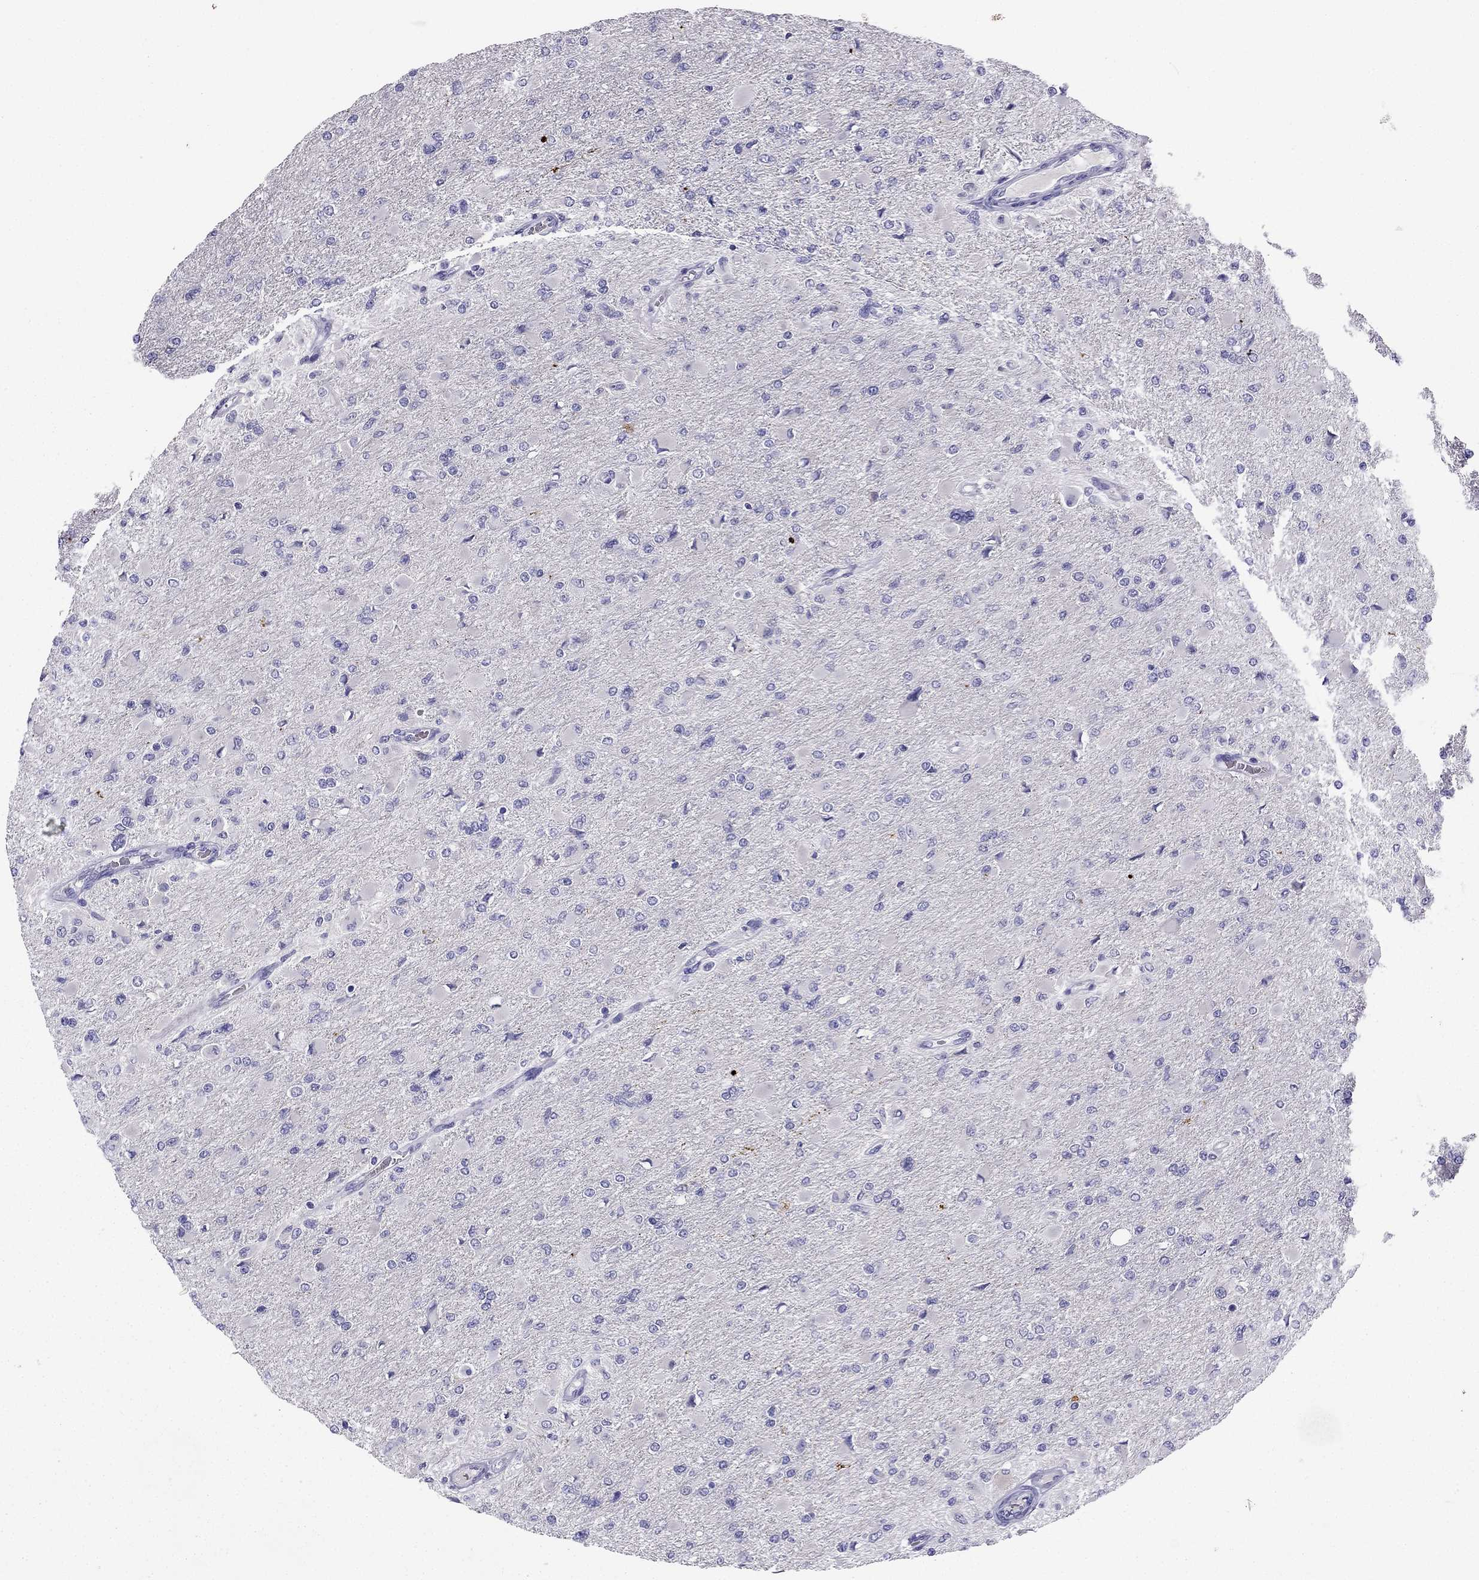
{"staining": {"intensity": "negative", "quantity": "none", "location": "none"}, "tissue": "glioma", "cell_type": "Tumor cells", "image_type": "cancer", "snomed": [{"axis": "morphology", "description": "Glioma, malignant, High grade"}, {"axis": "topography", "description": "Cerebral cortex"}], "caption": "A histopathology image of glioma stained for a protein shows no brown staining in tumor cells.", "gene": "NPTX1", "patient": {"sex": "female", "age": 36}}